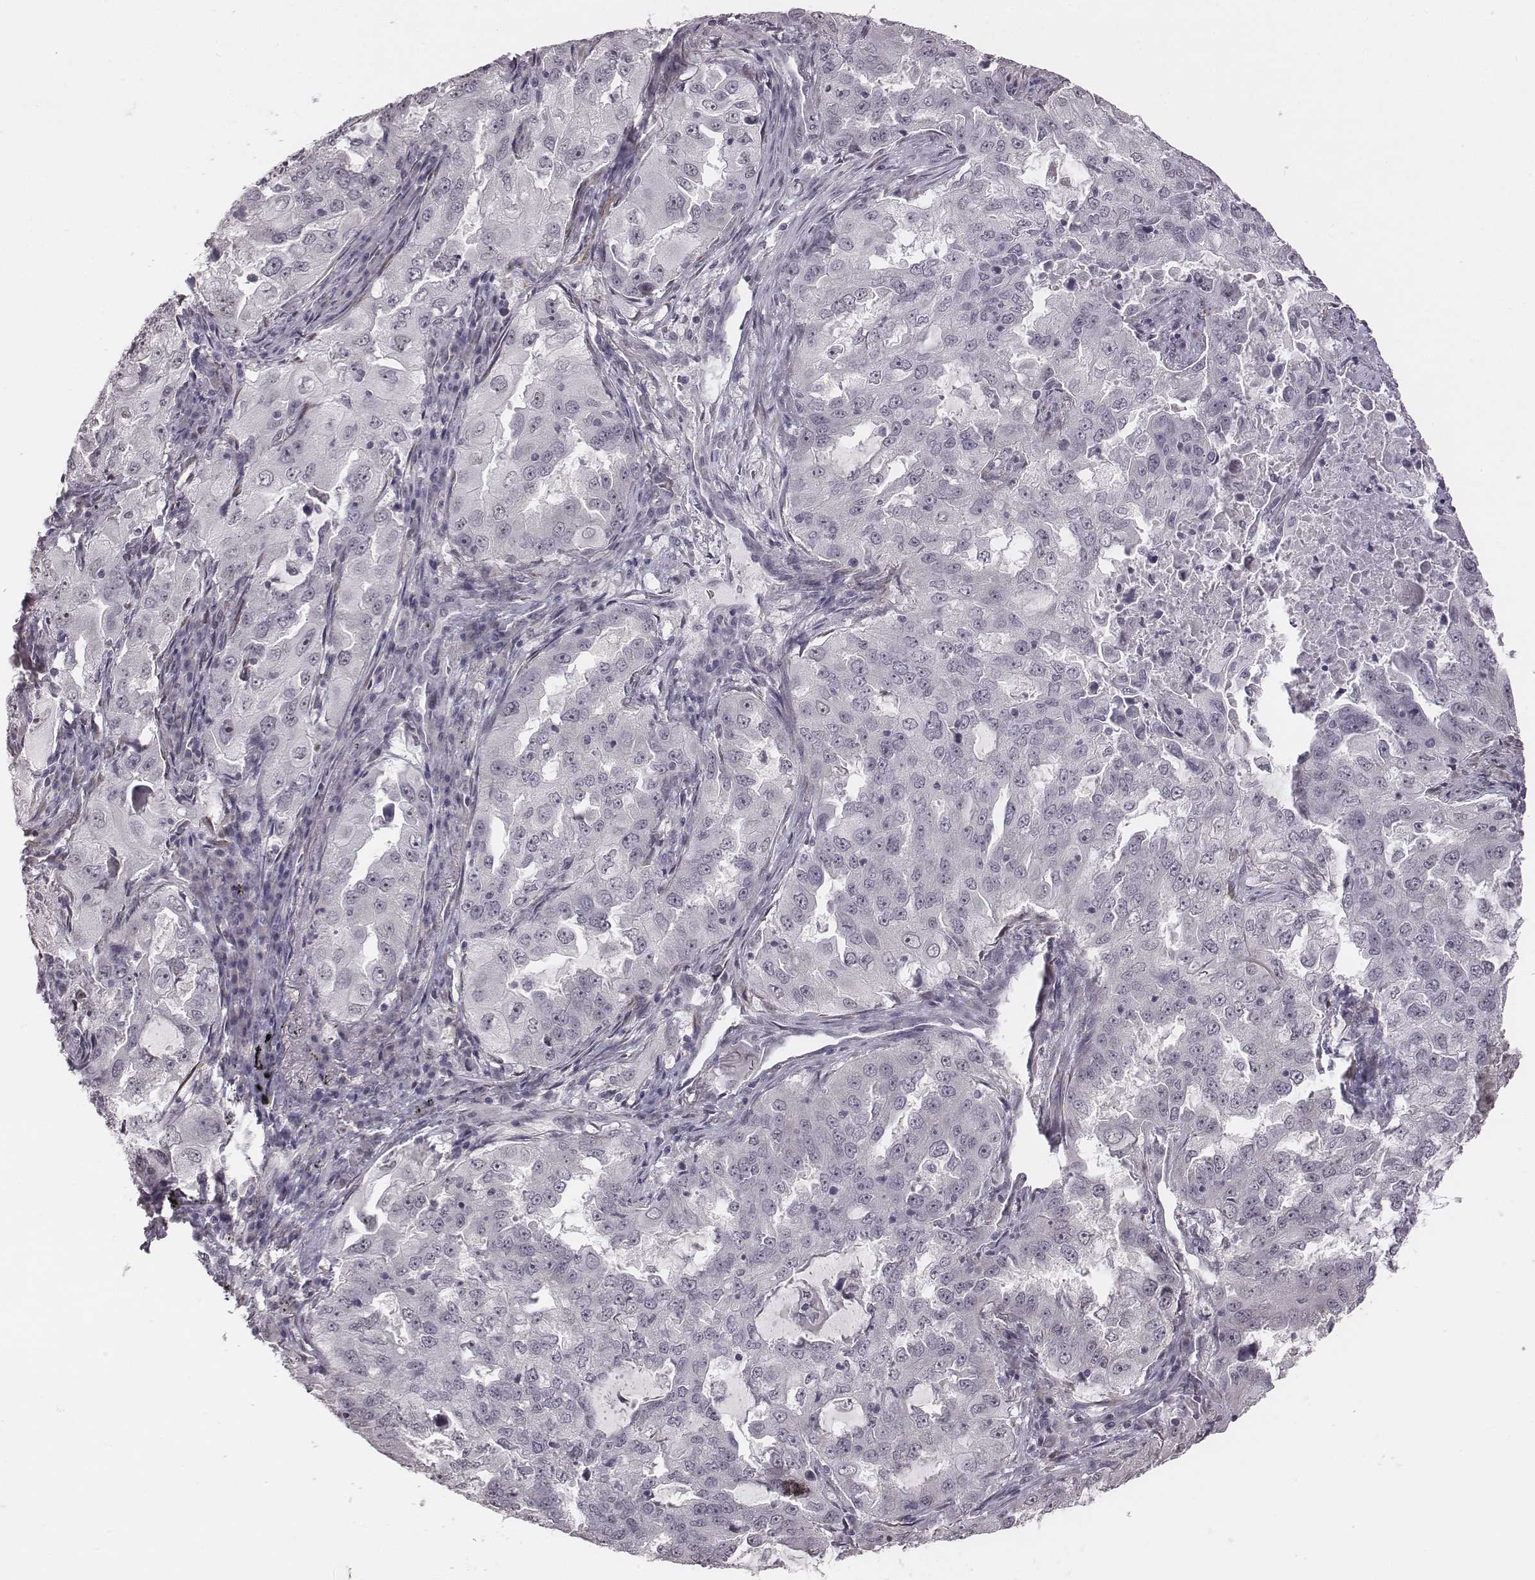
{"staining": {"intensity": "negative", "quantity": "none", "location": "none"}, "tissue": "lung cancer", "cell_type": "Tumor cells", "image_type": "cancer", "snomed": [{"axis": "morphology", "description": "Adenocarcinoma, NOS"}, {"axis": "topography", "description": "Lung"}], "caption": "The IHC micrograph has no significant positivity in tumor cells of lung cancer (adenocarcinoma) tissue.", "gene": "RPGRIP1", "patient": {"sex": "female", "age": 61}}